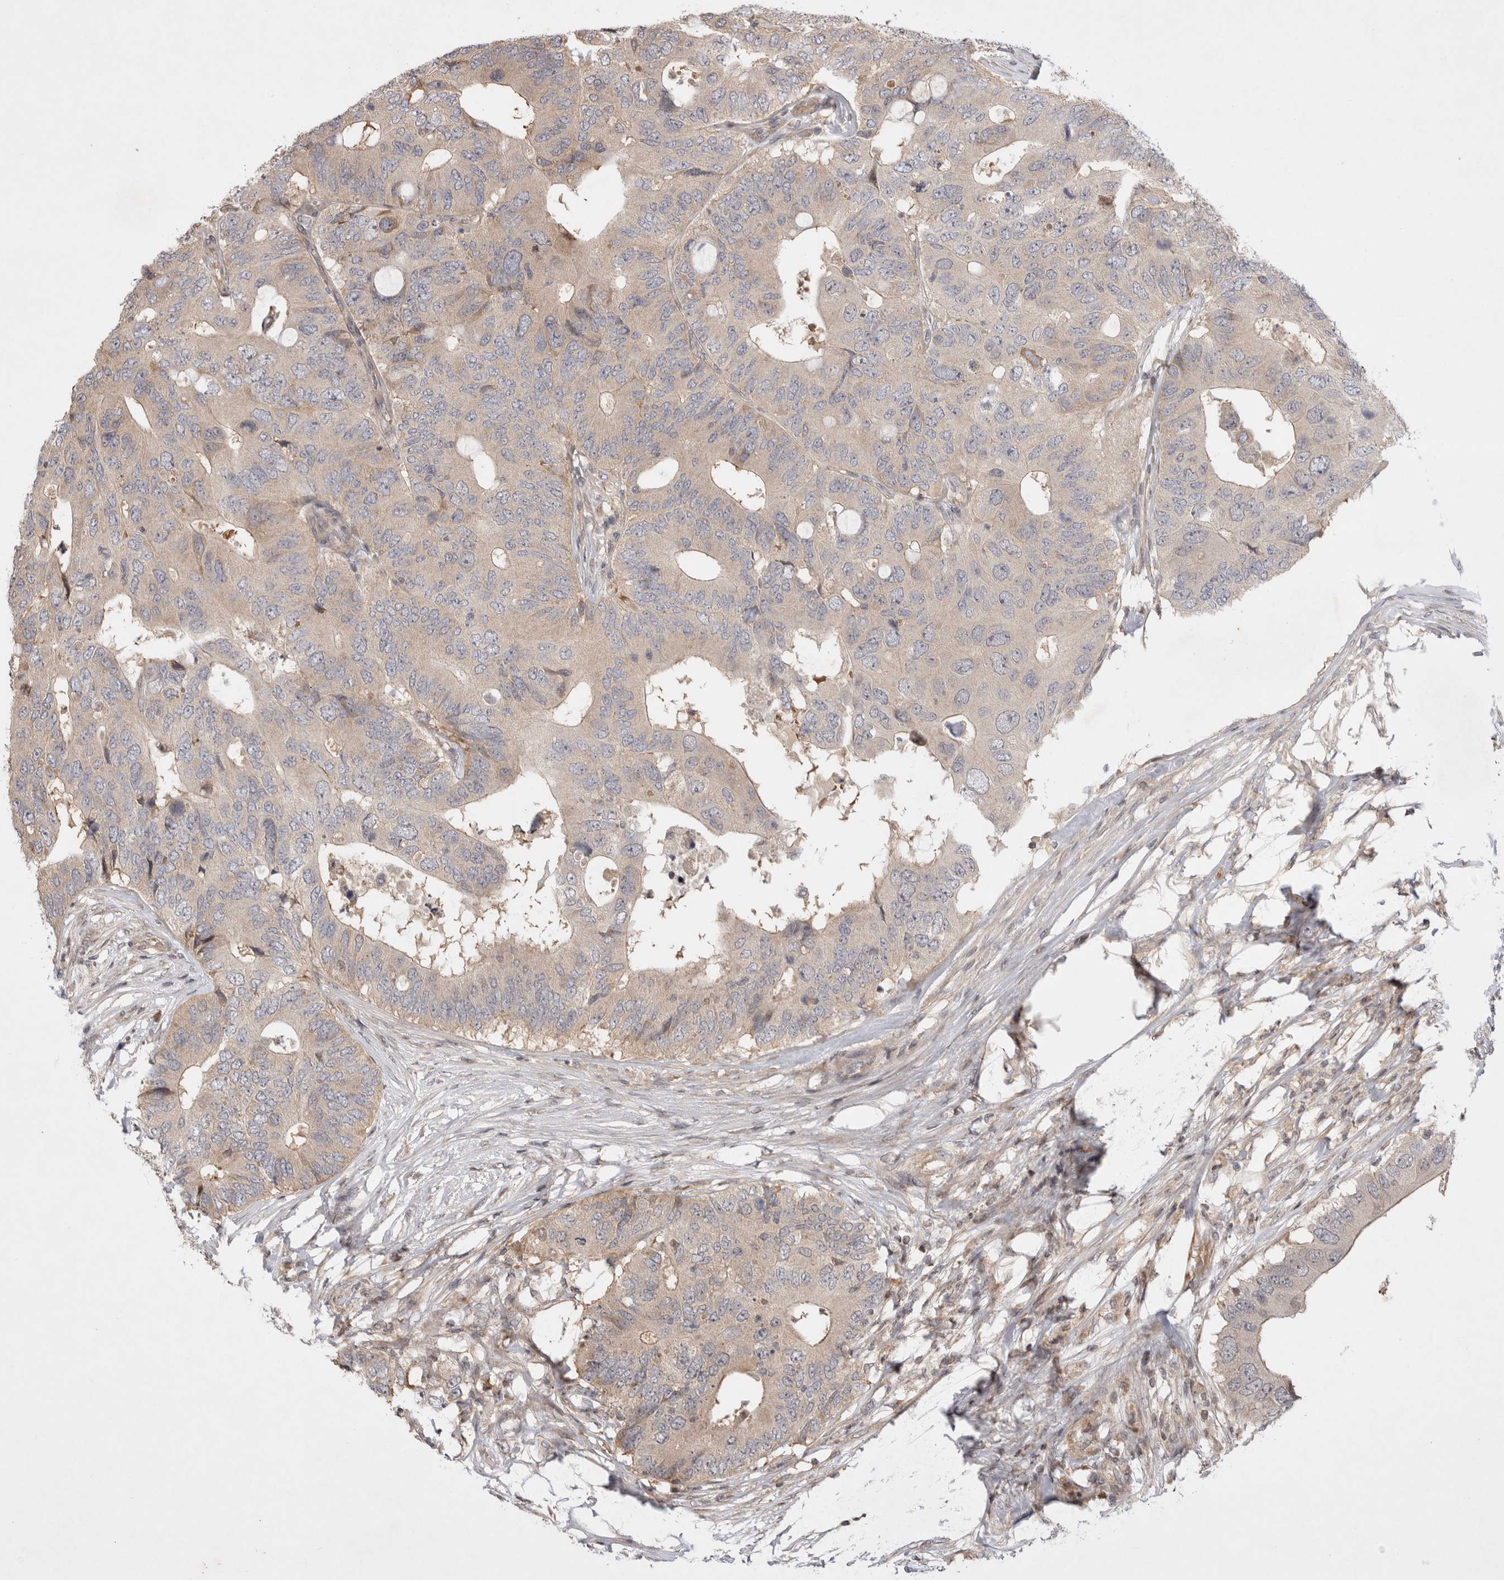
{"staining": {"intensity": "weak", "quantity": ">75%", "location": "cytoplasmic/membranous"}, "tissue": "colorectal cancer", "cell_type": "Tumor cells", "image_type": "cancer", "snomed": [{"axis": "morphology", "description": "Adenocarcinoma, NOS"}, {"axis": "topography", "description": "Colon"}], "caption": "Protein expression analysis of colorectal cancer exhibits weak cytoplasmic/membranous positivity in approximately >75% of tumor cells. The protein is shown in brown color, while the nuclei are stained blue.", "gene": "EIF2AK1", "patient": {"sex": "male", "age": 71}}